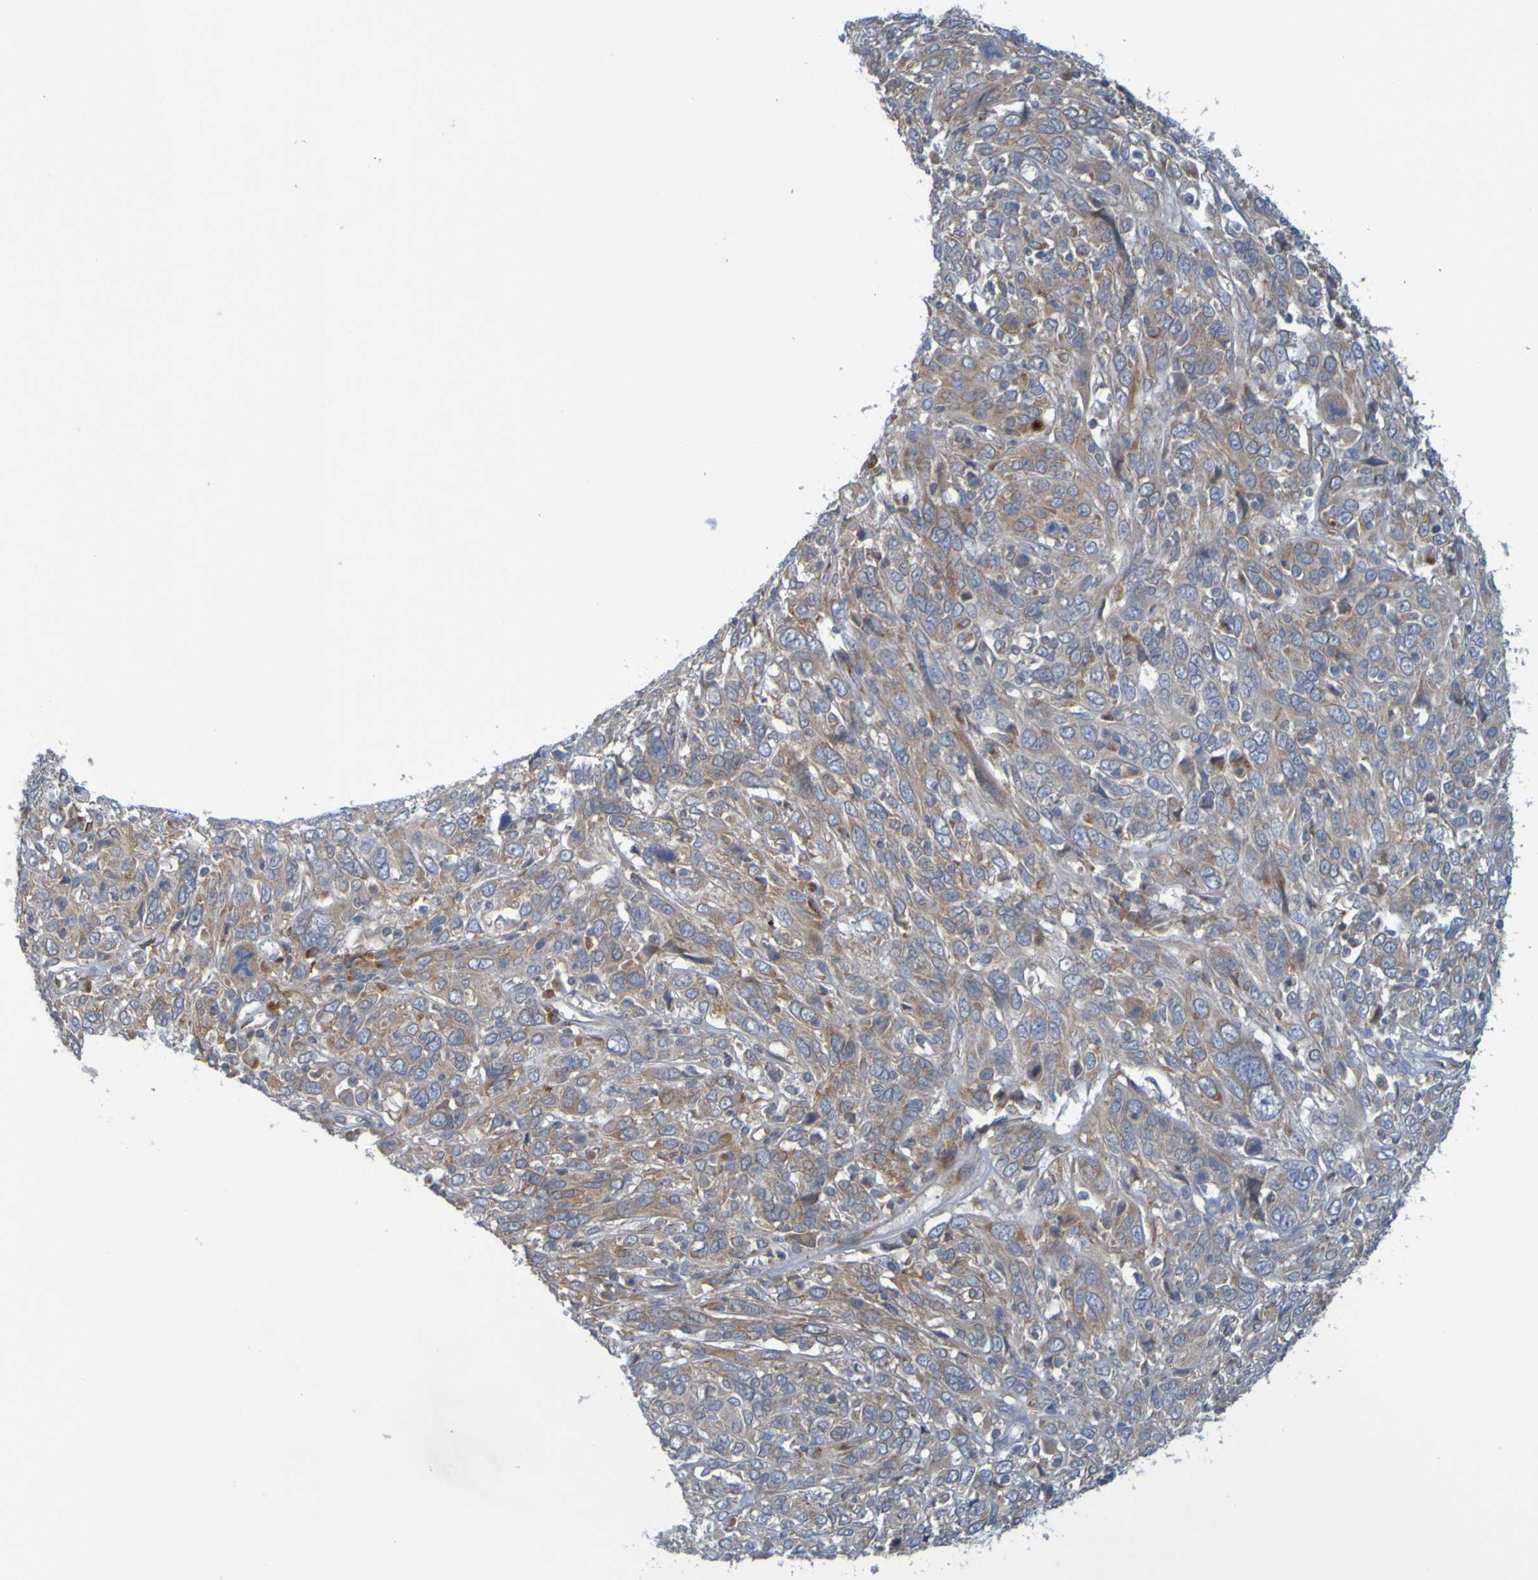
{"staining": {"intensity": "moderate", "quantity": "25%-75%", "location": "cytoplasmic/membranous"}, "tissue": "cervical cancer", "cell_type": "Tumor cells", "image_type": "cancer", "snomed": [{"axis": "morphology", "description": "Squamous cell carcinoma, NOS"}, {"axis": "topography", "description": "Cervix"}], "caption": "Squamous cell carcinoma (cervical) was stained to show a protein in brown. There is medium levels of moderate cytoplasmic/membranous positivity in approximately 25%-75% of tumor cells.", "gene": "MOGS", "patient": {"sex": "female", "age": 46}}